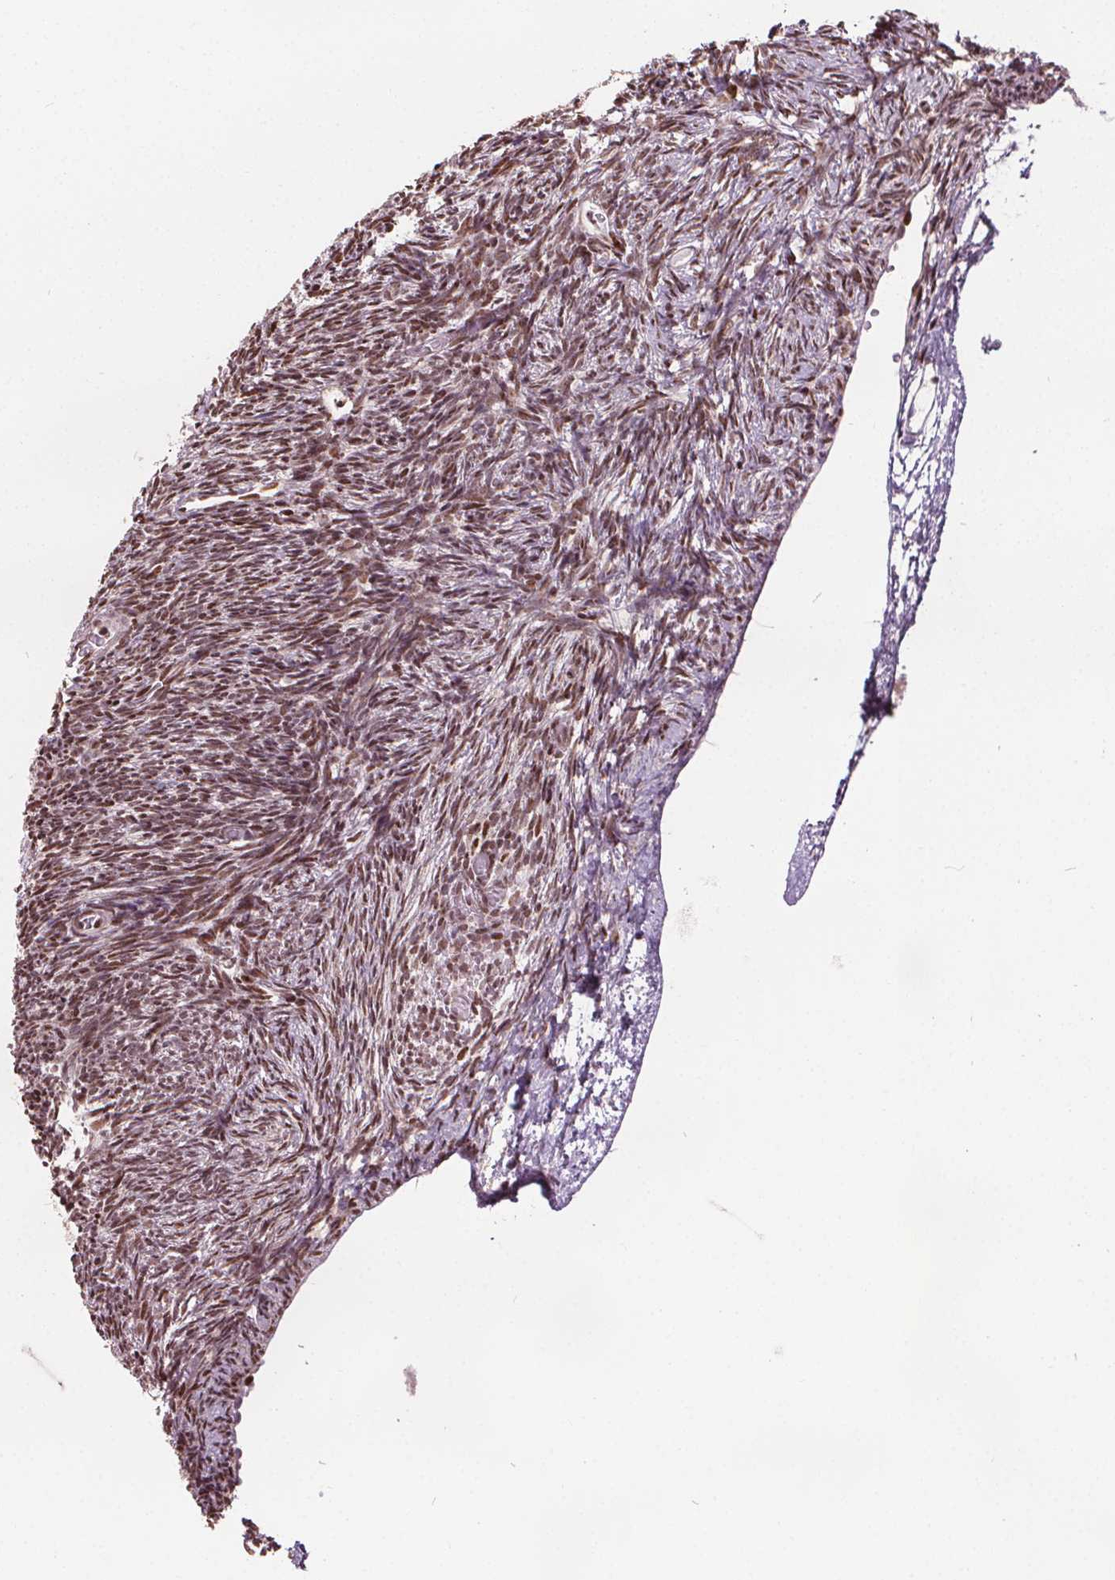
{"staining": {"intensity": "moderate", "quantity": ">75%", "location": "nuclear"}, "tissue": "ovary", "cell_type": "Follicle cells", "image_type": "normal", "snomed": [{"axis": "morphology", "description": "Normal tissue, NOS"}, {"axis": "topography", "description": "Ovary"}], "caption": "The micrograph exhibits staining of benign ovary, revealing moderate nuclear protein staining (brown color) within follicle cells. The protein of interest is shown in brown color, while the nuclei are stained blue.", "gene": "ISLR2", "patient": {"sex": "female", "age": 39}}